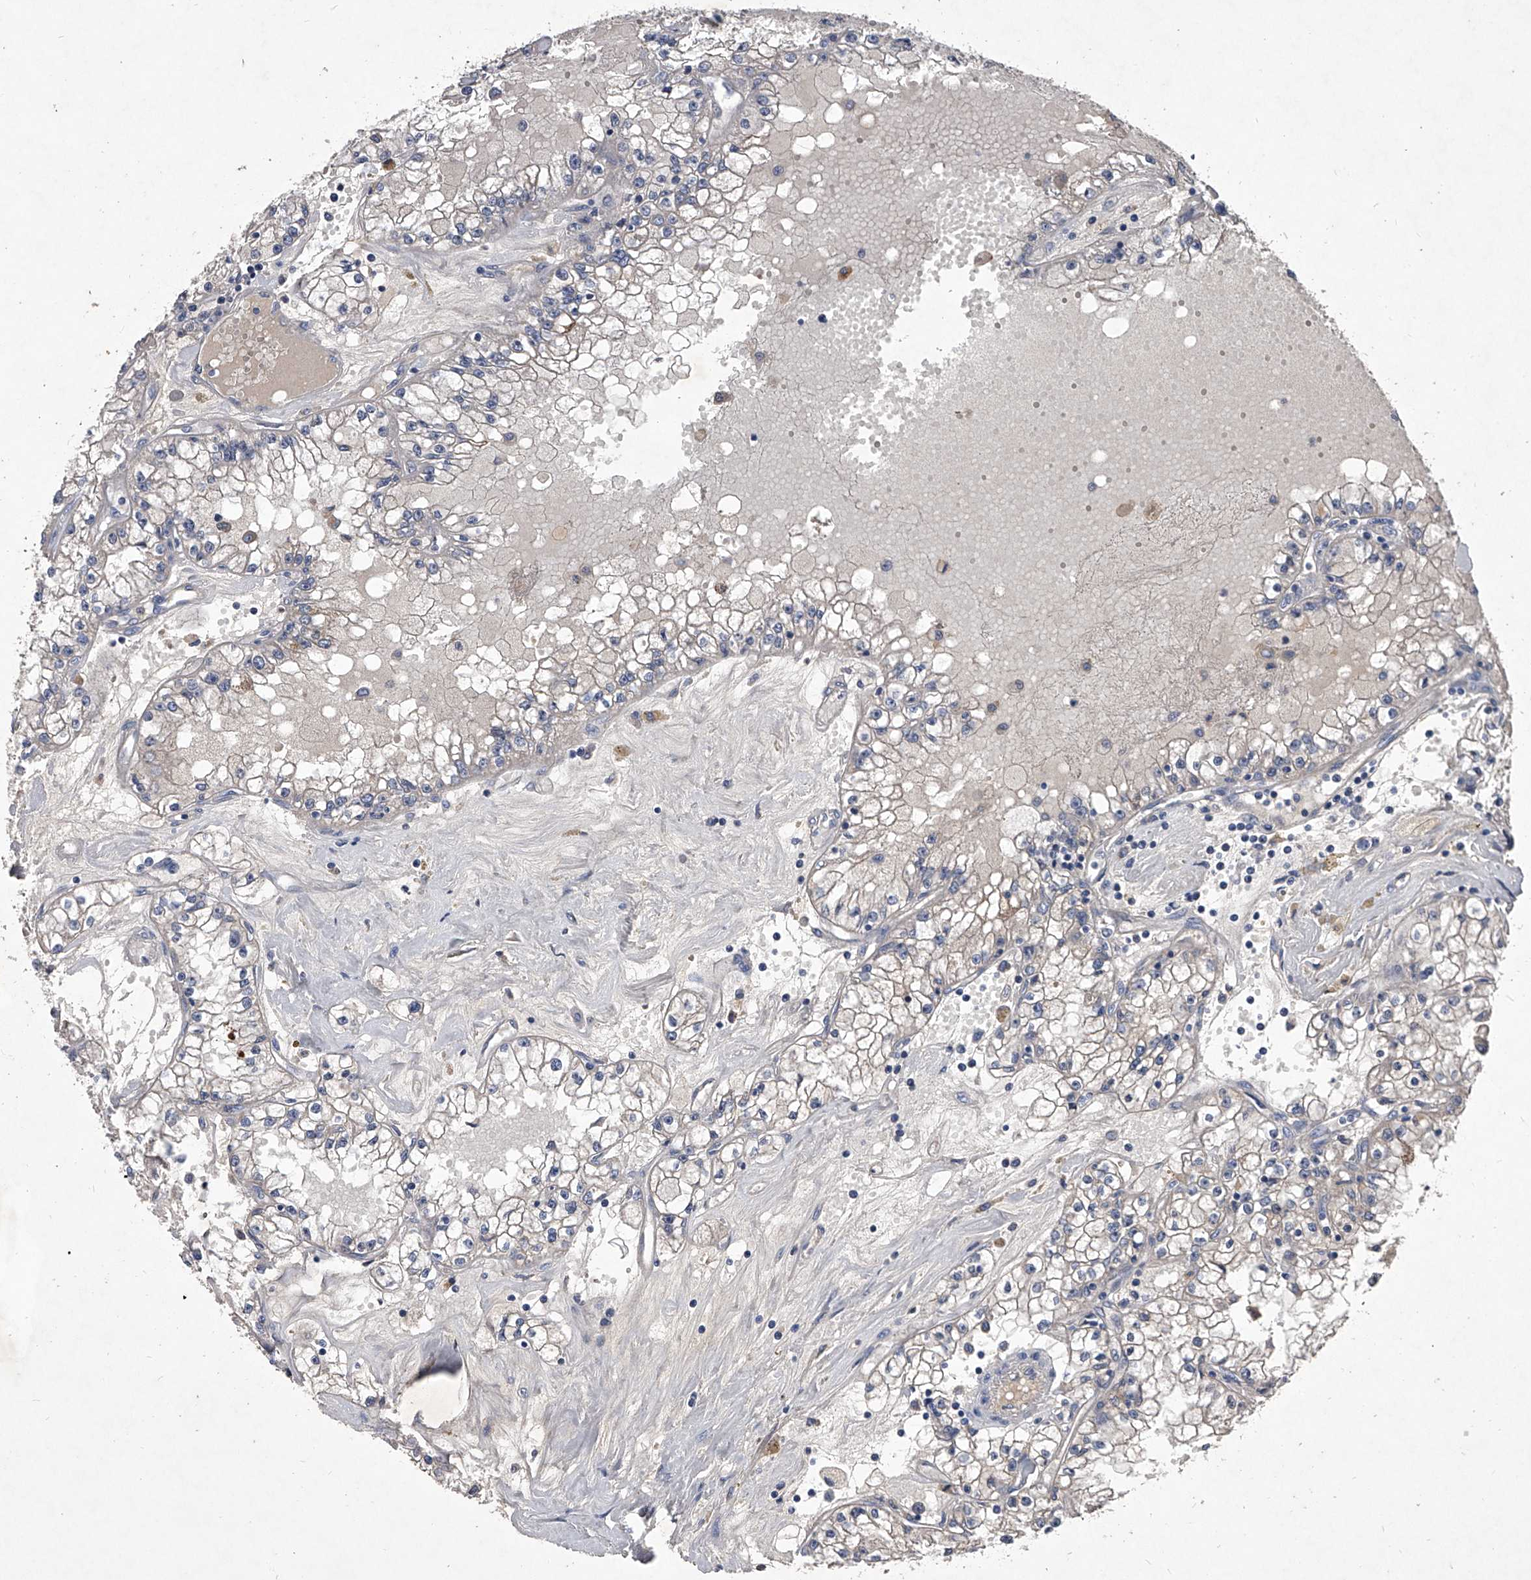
{"staining": {"intensity": "negative", "quantity": "none", "location": "none"}, "tissue": "renal cancer", "cell_type": "Tumor cells", "image_type": "cancer", "snomed": [{"axis": "morphology", "description": "Adenocarcinoma, NOS"}, {"axis": "topography", "description": "Kidney"}], "caption": "Human adenocarcinoma (renal) stained for a protein using immunohistochemistry (IHC) shows no staining in tumor cells.", "gene": "C5", "patient": {"sex": "male", "age": 56}}